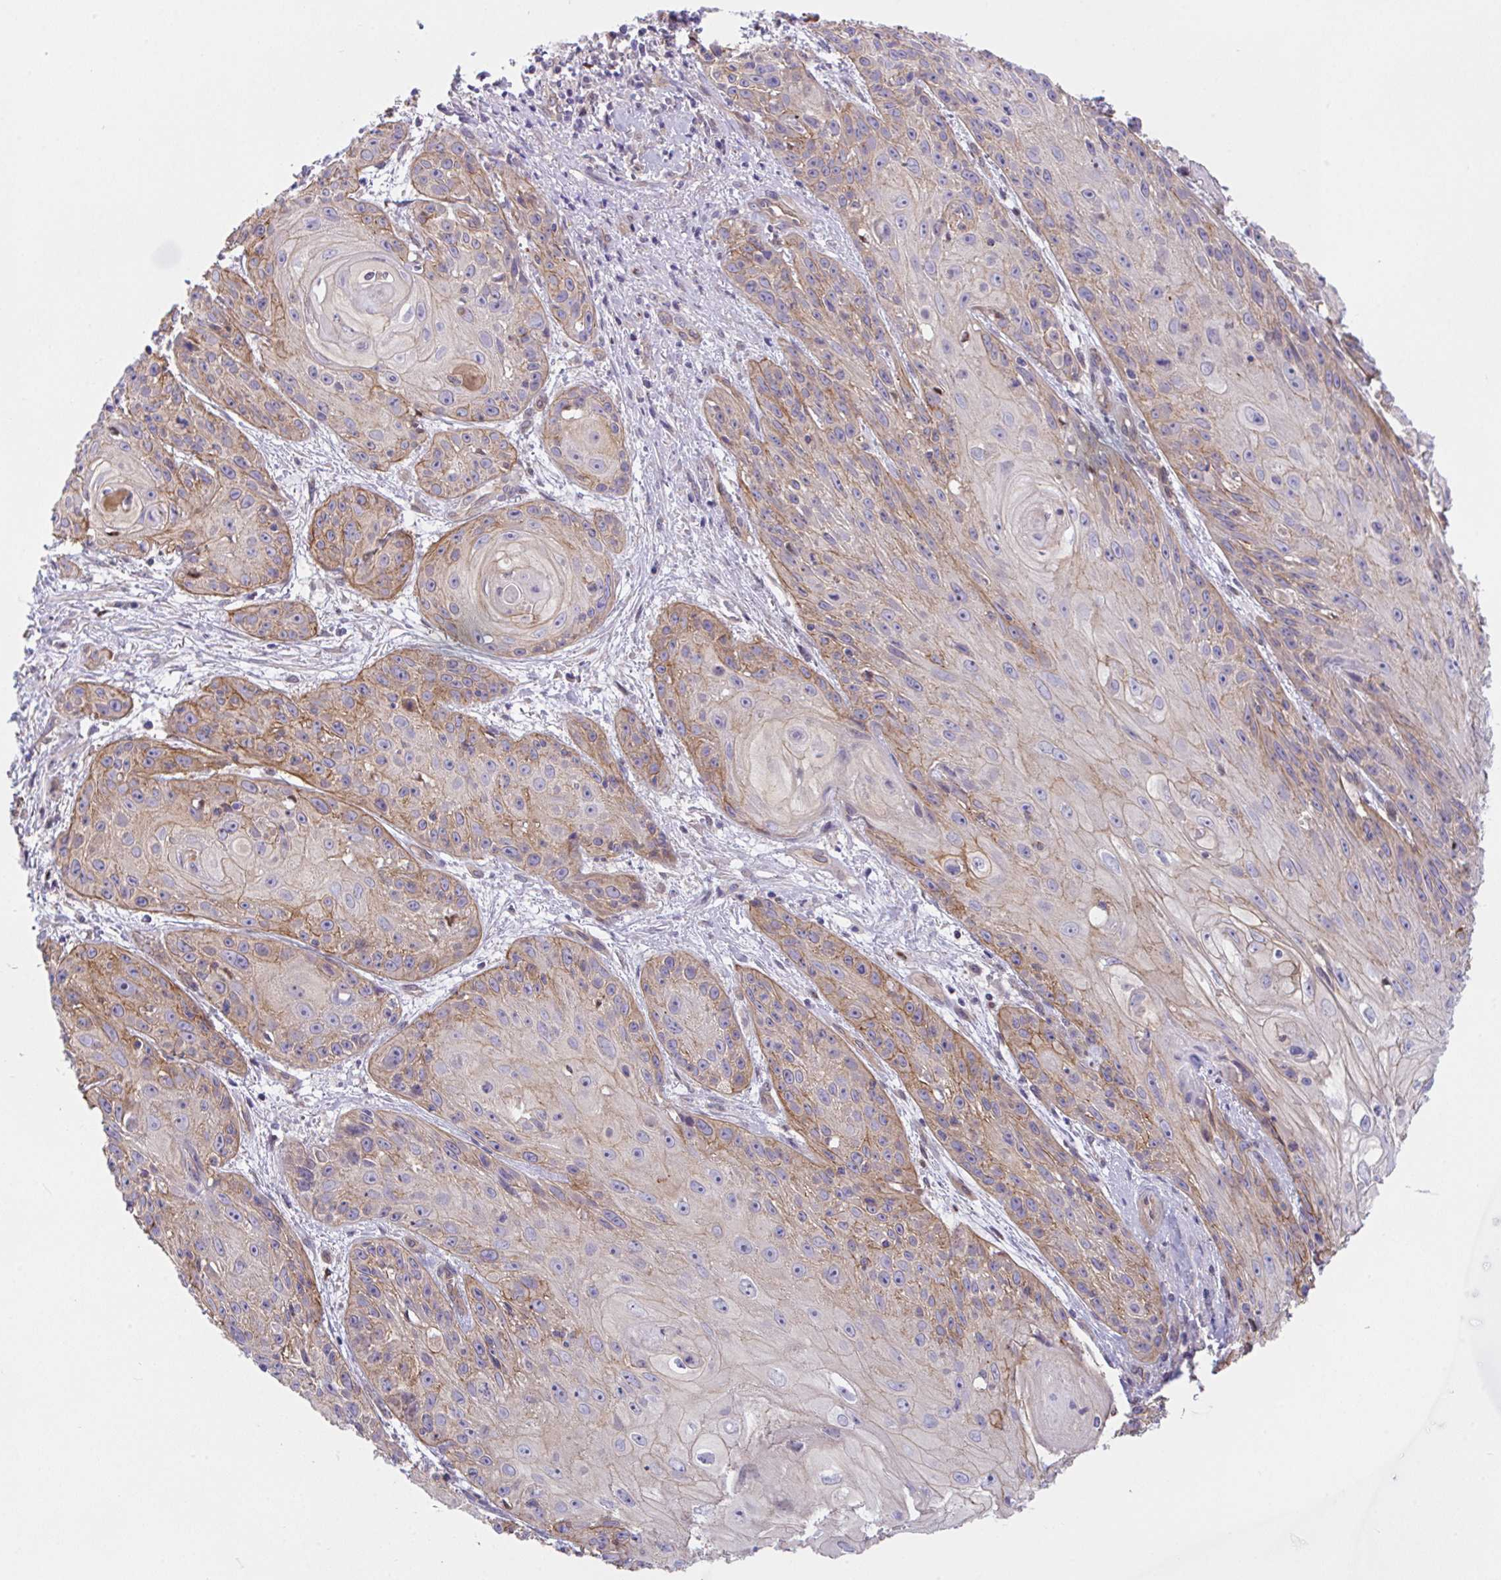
{"staining": {"intensity": "moderate", "quantity": "<25%", "location": "cytoplasmic/membranous"}, "tissue": "skin cancer", "cell_type": "Tumor cells", "image_type": "cancer", "snomed": [{"axis": "morphology", "description": "Squamous cell carcinoma, NOS"}, {"axis": "topography", "description": "Skin"}, {"axis": "topography", "description": "Vulva"}], "caption": "About <25% of tumor cells in human skin cancer (squamous cell carcinoma) show moderate cytoplasmic/membranous protein positivity as visualized by brown immunohistochemical staining.", "gene": "ZBED3", "patient": {"sex": "female", "age": 76}}